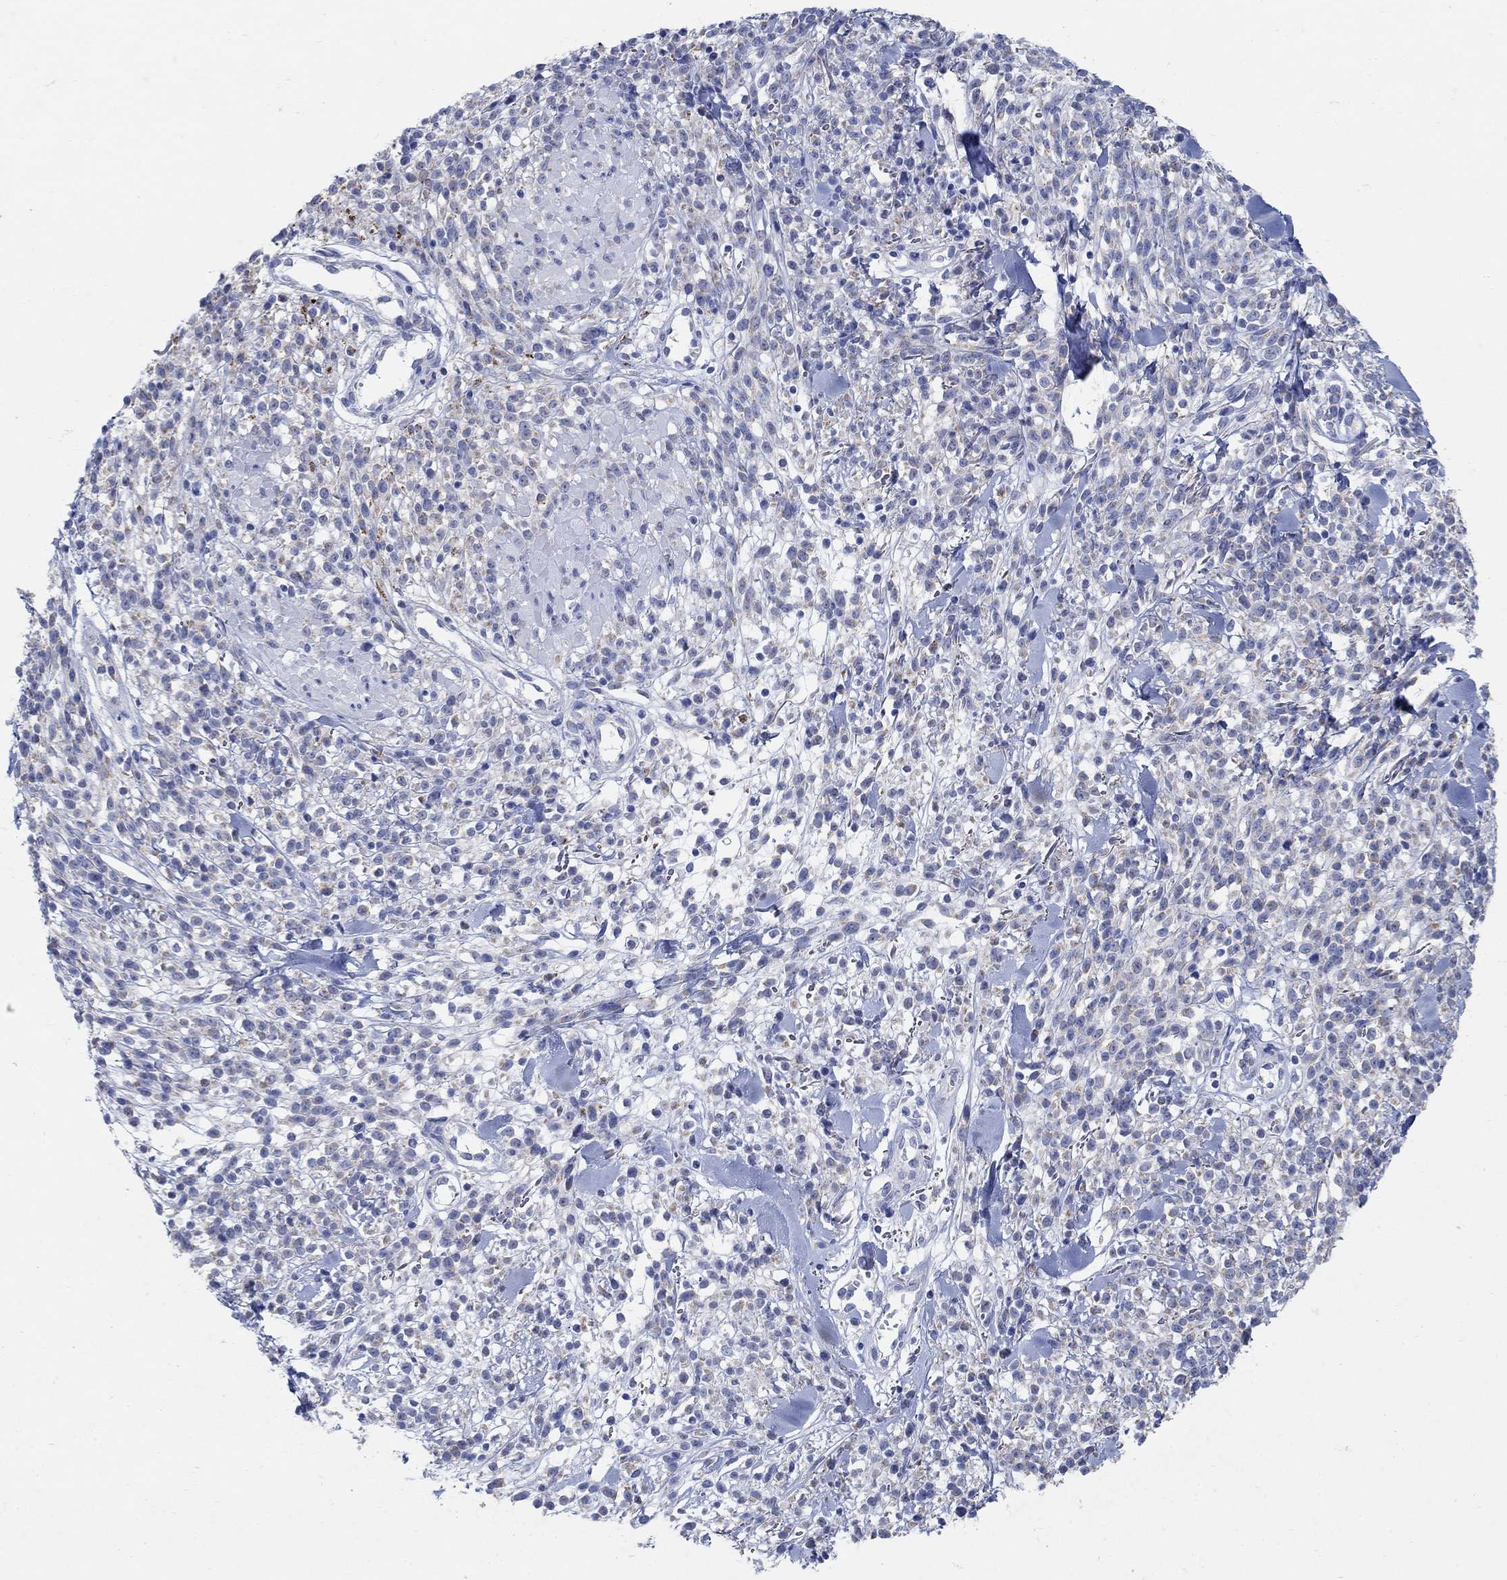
{"staining": {"intensity": "negative", "quantity": "none", "location": "none"}, "tissue": "melanoma", "cell_type": "Tumor cells", "image_type": "cancer", "snomed": [{"axis": "morphology", "description": "Malignant melanoma, NOS"}, {"axis": "topography", "description": "Skin"}, {"axis": "topography", "description": "Skin of trunk"}], "caption": "Micrograph shows no protein positivity in tumor cells of melanoma tissue.", "gene": "ZDHHC14", "patient": {"sex": "male", "age": 74}}